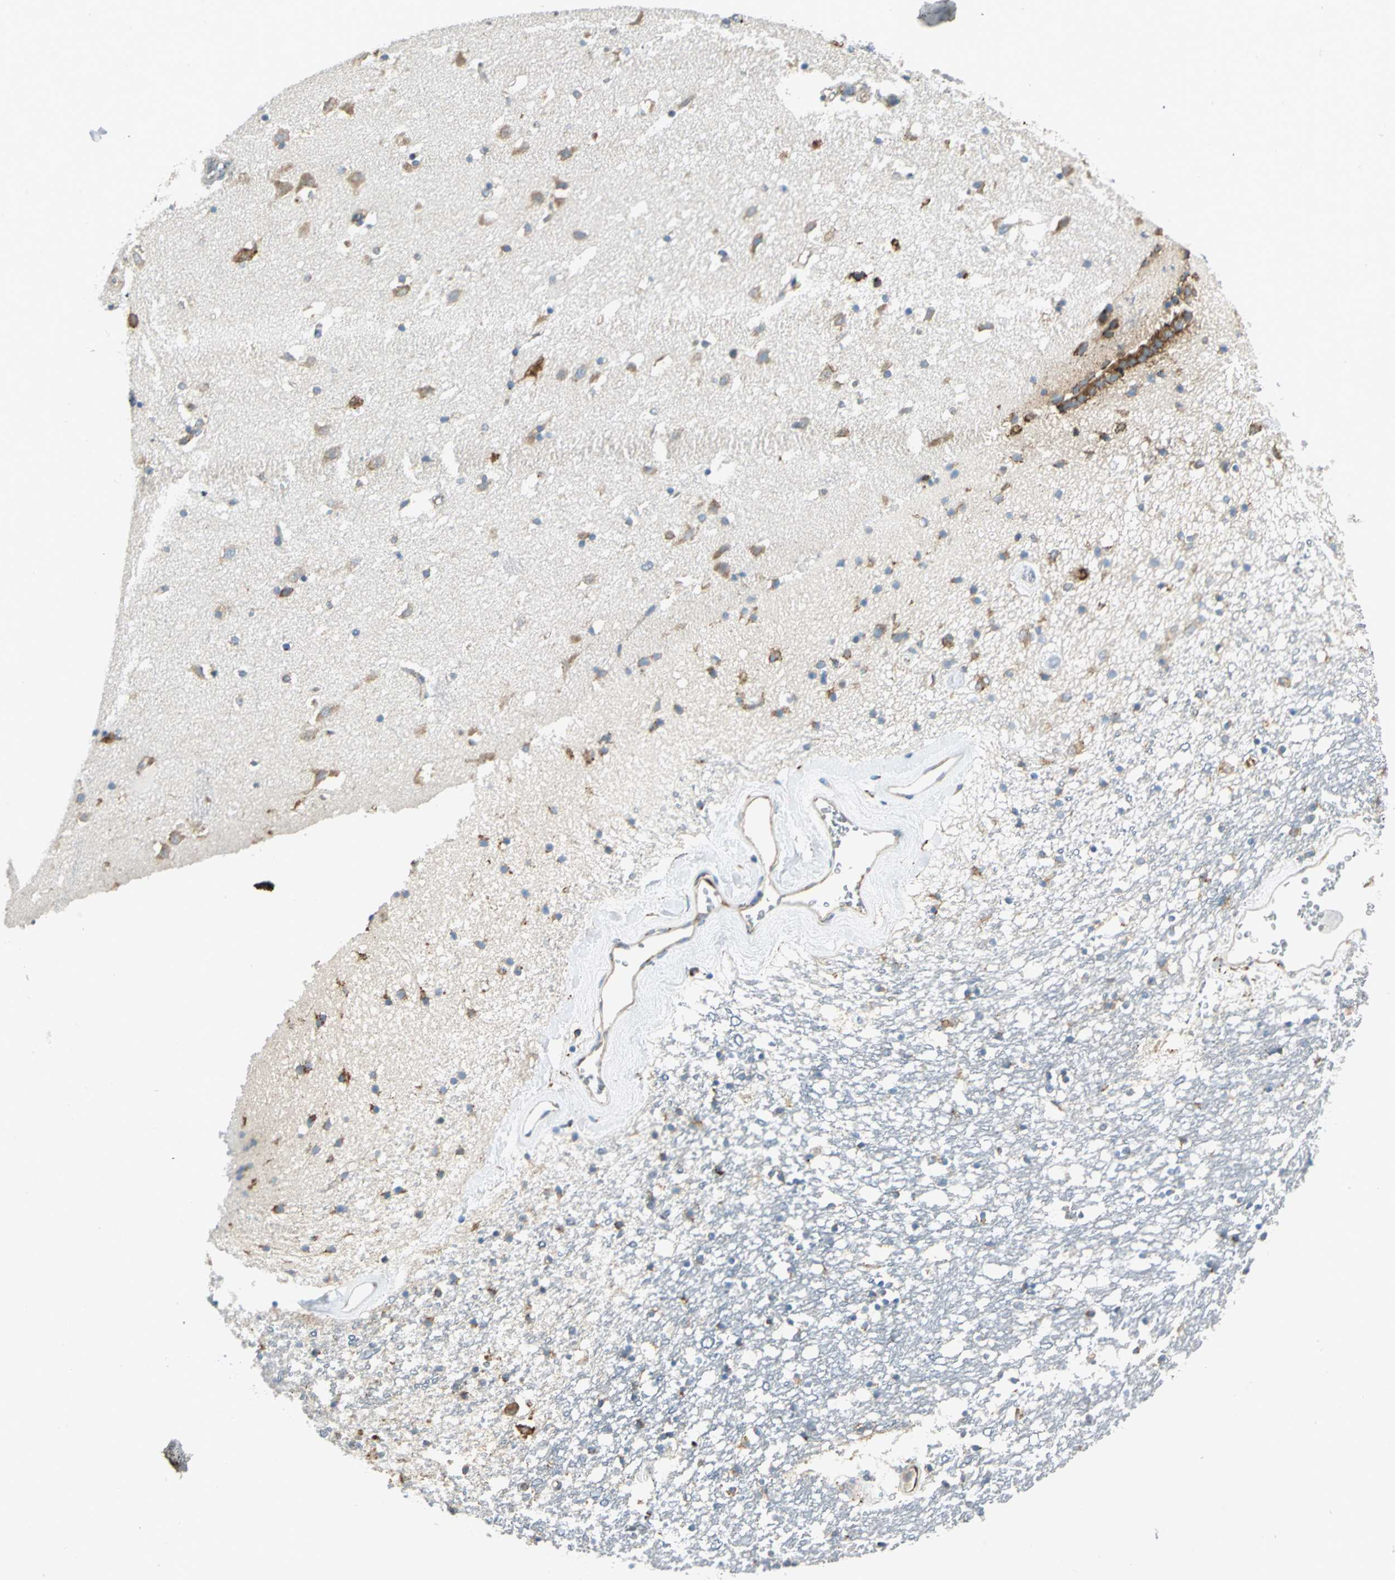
{"staining": {"intensity": "moderate", "quantity": "25%-75%", "location": "cytoplasmic/membranous"}, "tissue": "caudate", "cell_type": "Glial cells", "image_type": "normal", "snomed": [{"axis": "morphology", "description": "Normal tissue, NOS"}, {"axis": "topography", "description": "Lateral ventricle wall"}], "caption": "DAB (3,3'-diaminobenzidine) immunohistochemical staining of unremarkable caudate shows moderate cytoplasmic/membranous protein expression in approximately 25%-75% of glial cells.", "gene": "PDIA4", "patient": {"sex": "male", "age": 45}}